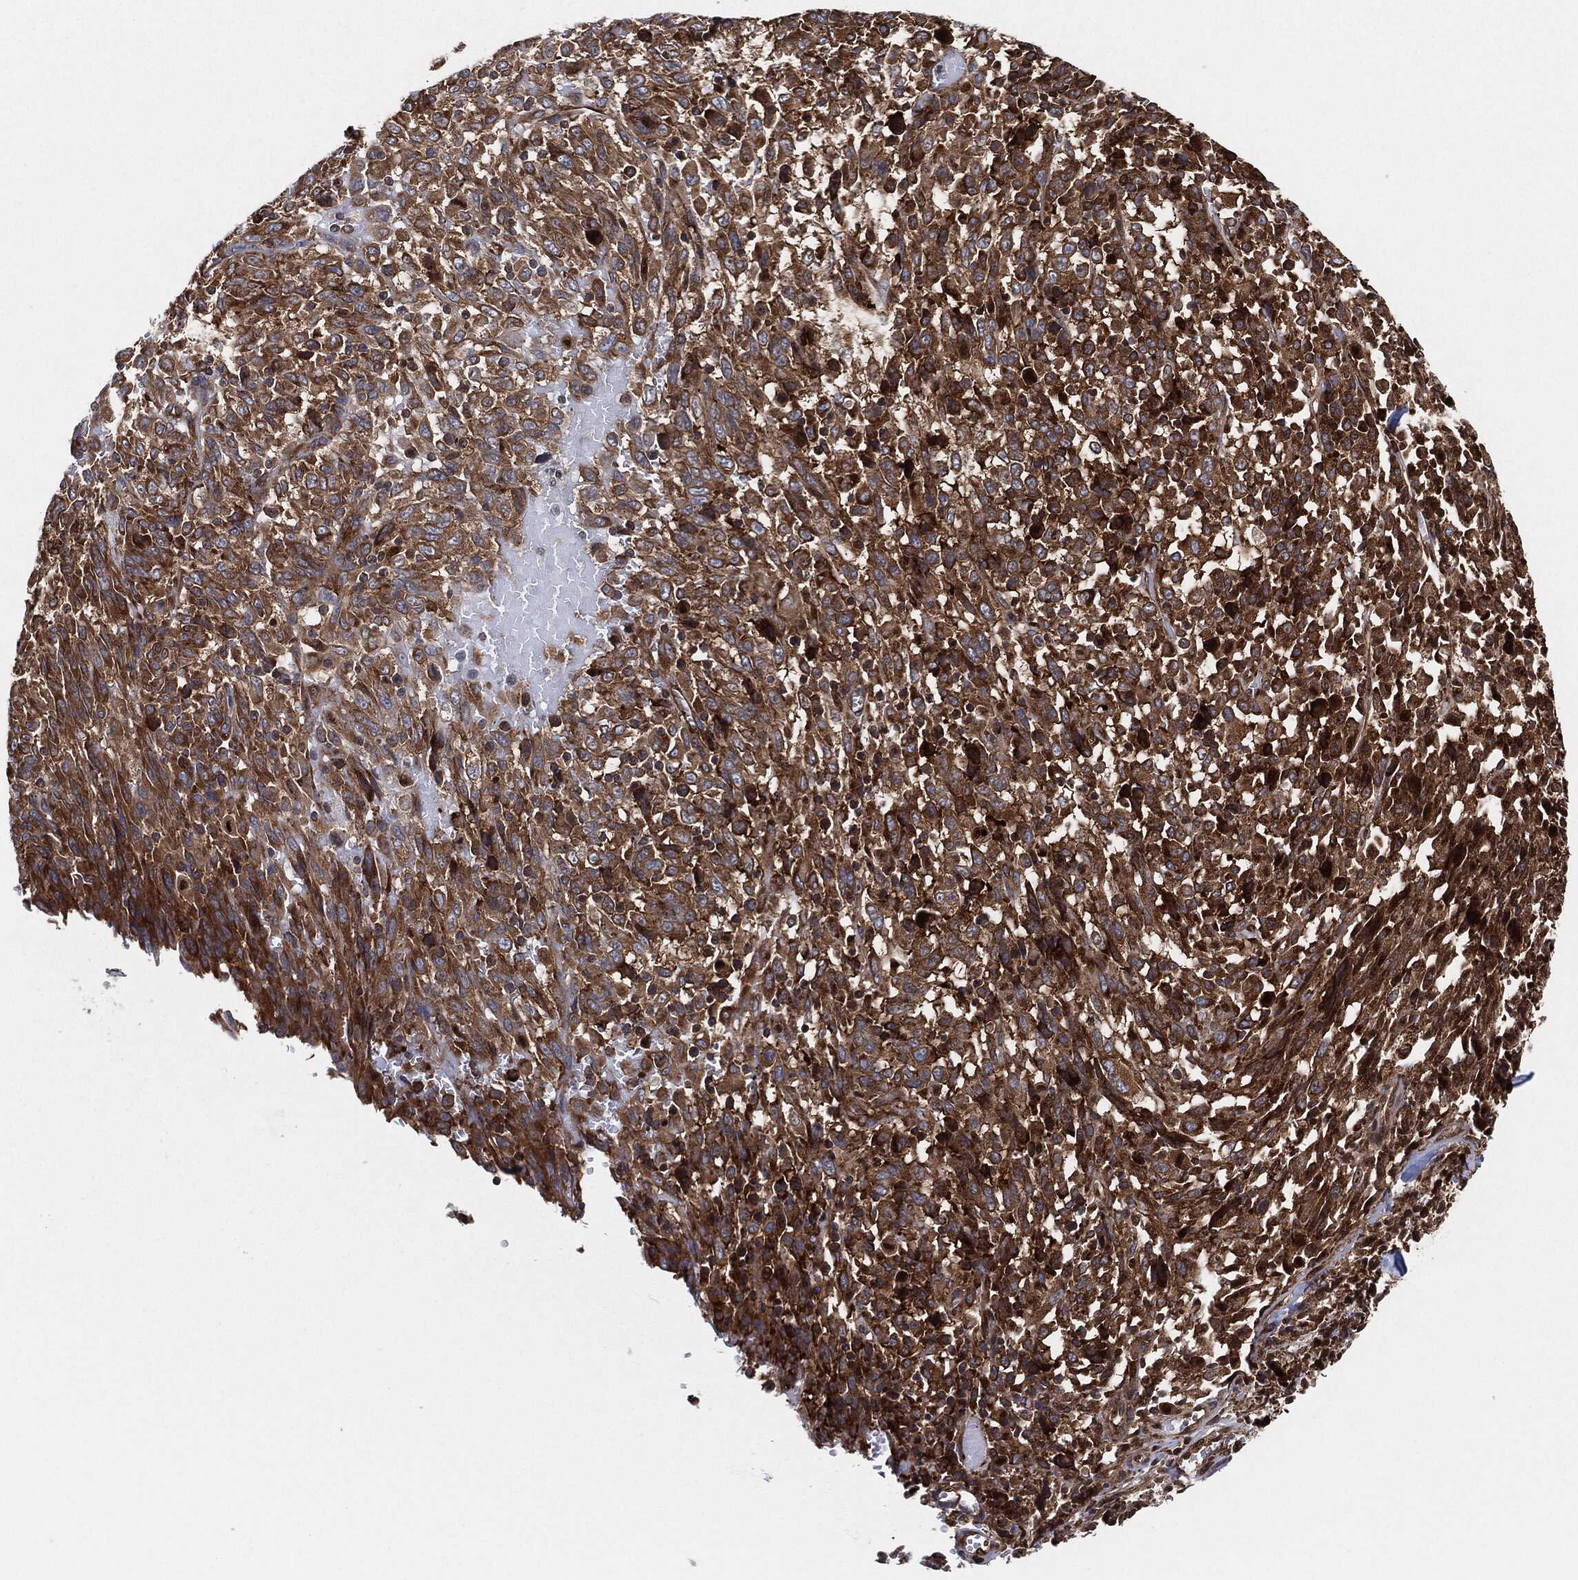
{"staining": {"intensity": "strong", "quantity": ">75%", "location": "cytoplasmic/membranous"}, "tissue": "melanoma", "cell_type": "Tumor cells", "image_type": "cancer", "snomed": [{"axis": "morphology", "description": "Malignant melanoma, NOS"}, {"axis": "topography", "description": "Skin"}], "caption": "Strong cytoplasmic/membranous expression for a protein is present in about >75% of tumor cells of malignant melanoma using IHC.", "gene": "EIF2S2", "patient": {"sex": "female", "age": 91}}